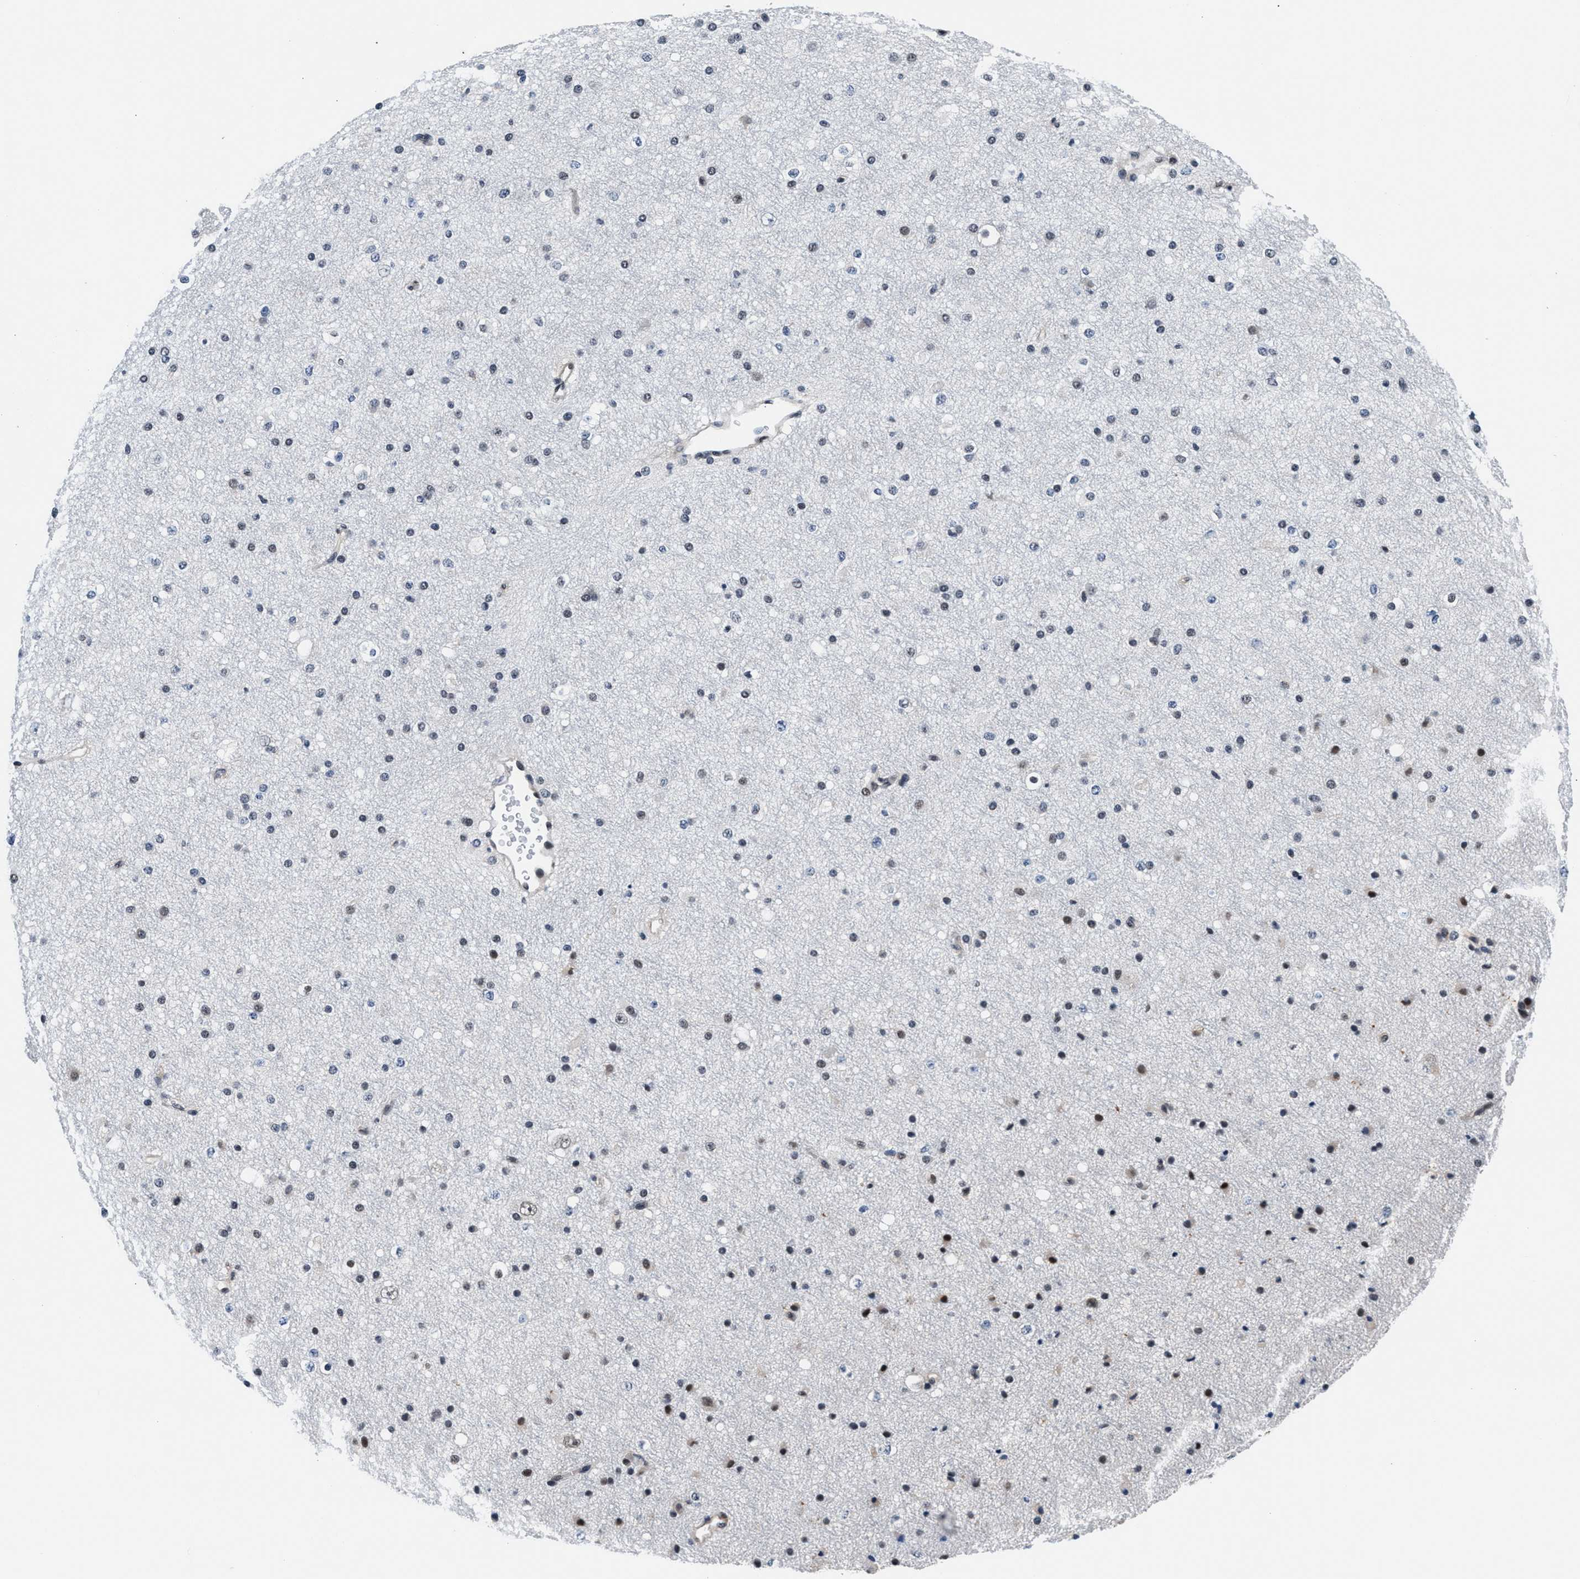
{"staining": {"intensity": "negative", "quantity": "none", "location": "none"}, "tissue": "cerebral cortex", "cell_type": "Endothelial cells", "image_type": "normal", "snomed": [{"axis": "morphology", "description": "Normal tissue, NOS"}, {"axis": "morphology", "description": "Developmental malformation"}, {"axis": "topography", "description": "Cerebral cortex"}], "caption": "Immunohistochemical staining of normal cerebral cortex exhibits no significant expression in endothelial cells.", "gene": "USP16", "patient": {"sex": "female", "age": 30}}